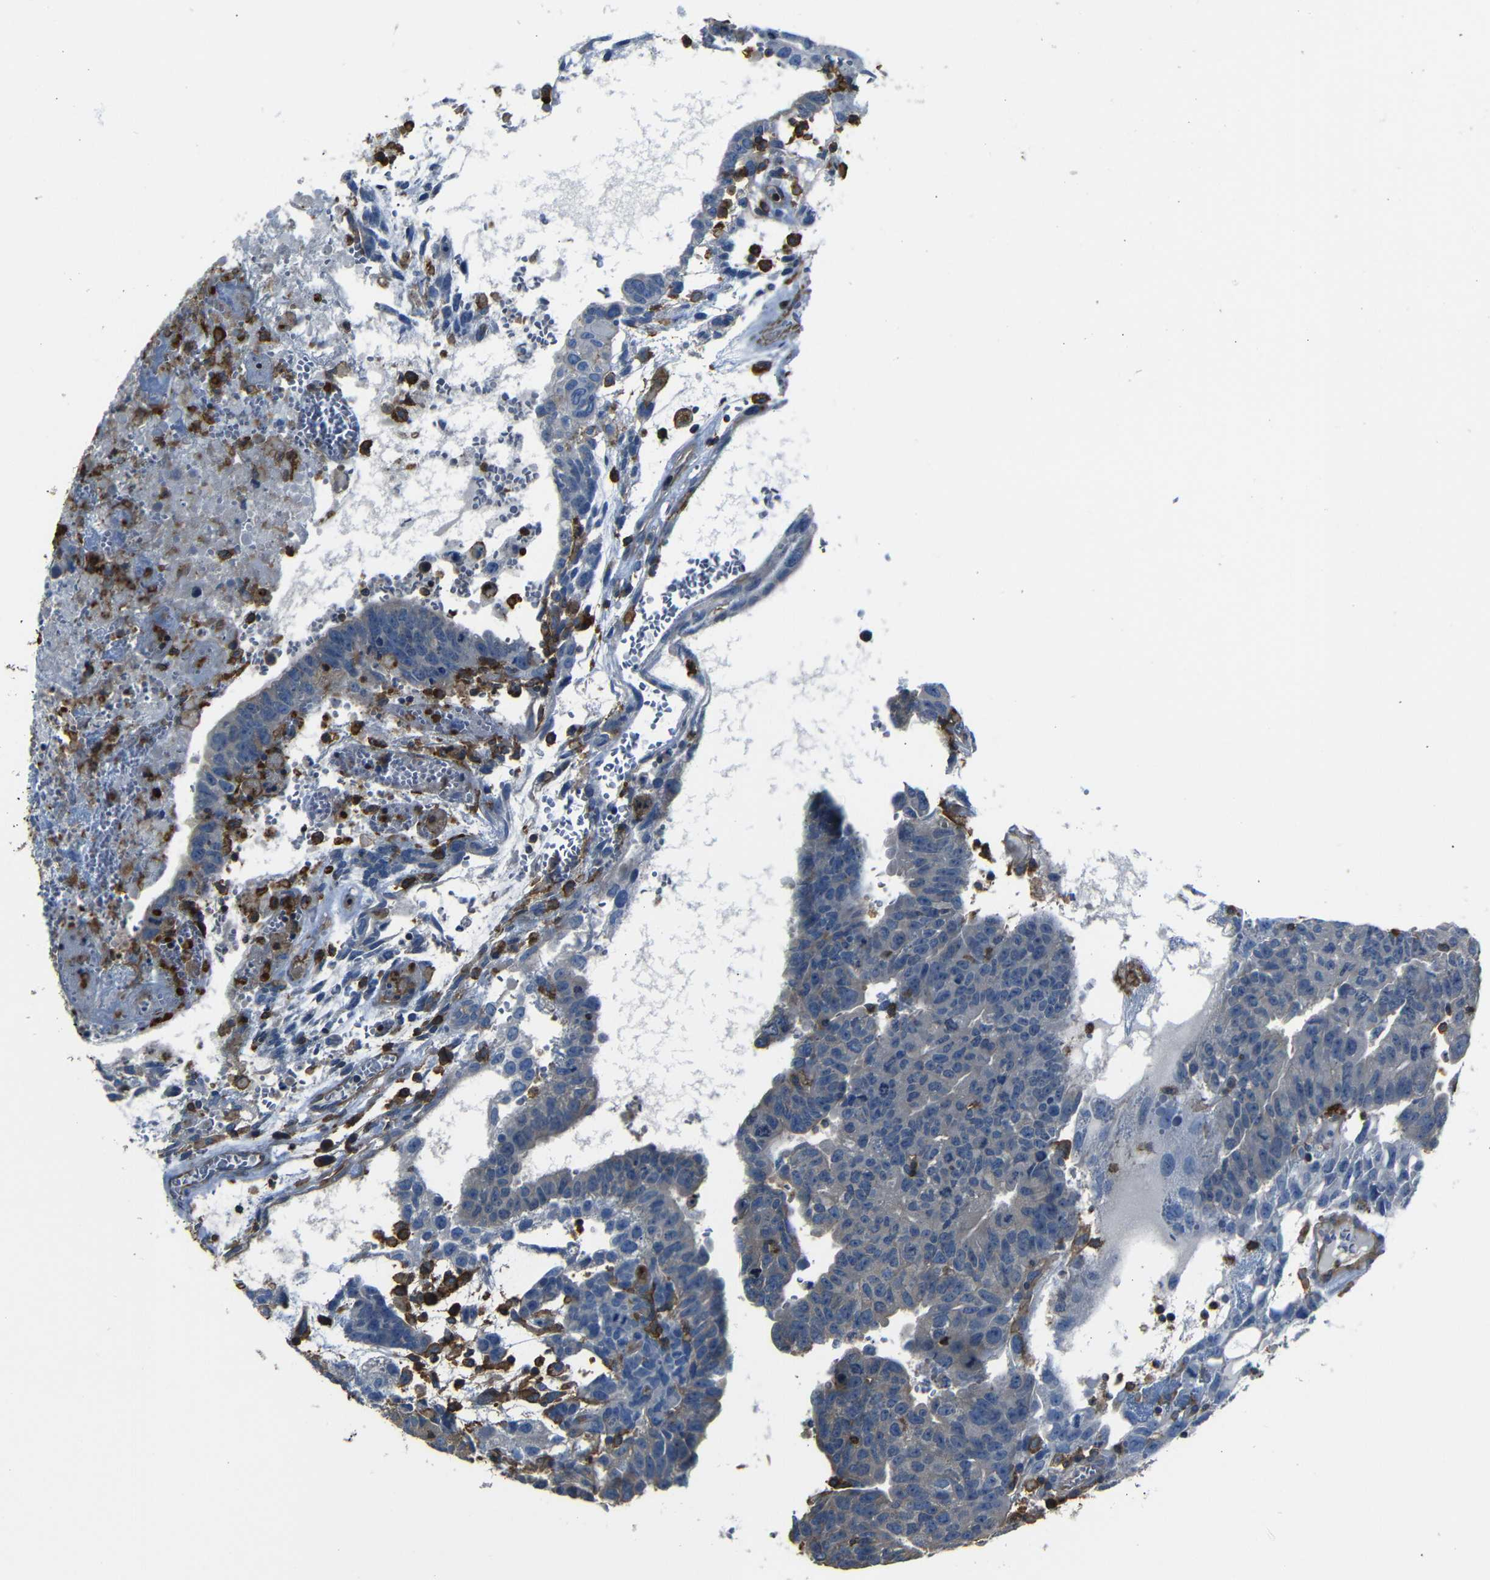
{"staining": {"intensity": "weak", "quantity": "<25%", "location": "cytoplasmic/membranous"}, "tissue": "testis cancer", "cell_type": "Tumor cells", "image_type": "cancer", "snomed": [{"axis": "morphology", "description": "Seminoma, NOS"}, {"axis": "morphology", "description": "Carcinoma, Embryonal, NOS"}, {"axis": "topography", "description": "Testis"}], "caption": "Human embryonal carcinoma (testis) stained for a protein using immunohistochemistry demonstrates no expression in tumor cells.", "gene": "ADGRE5", "patient": {"sex": "male", "age": 52}}